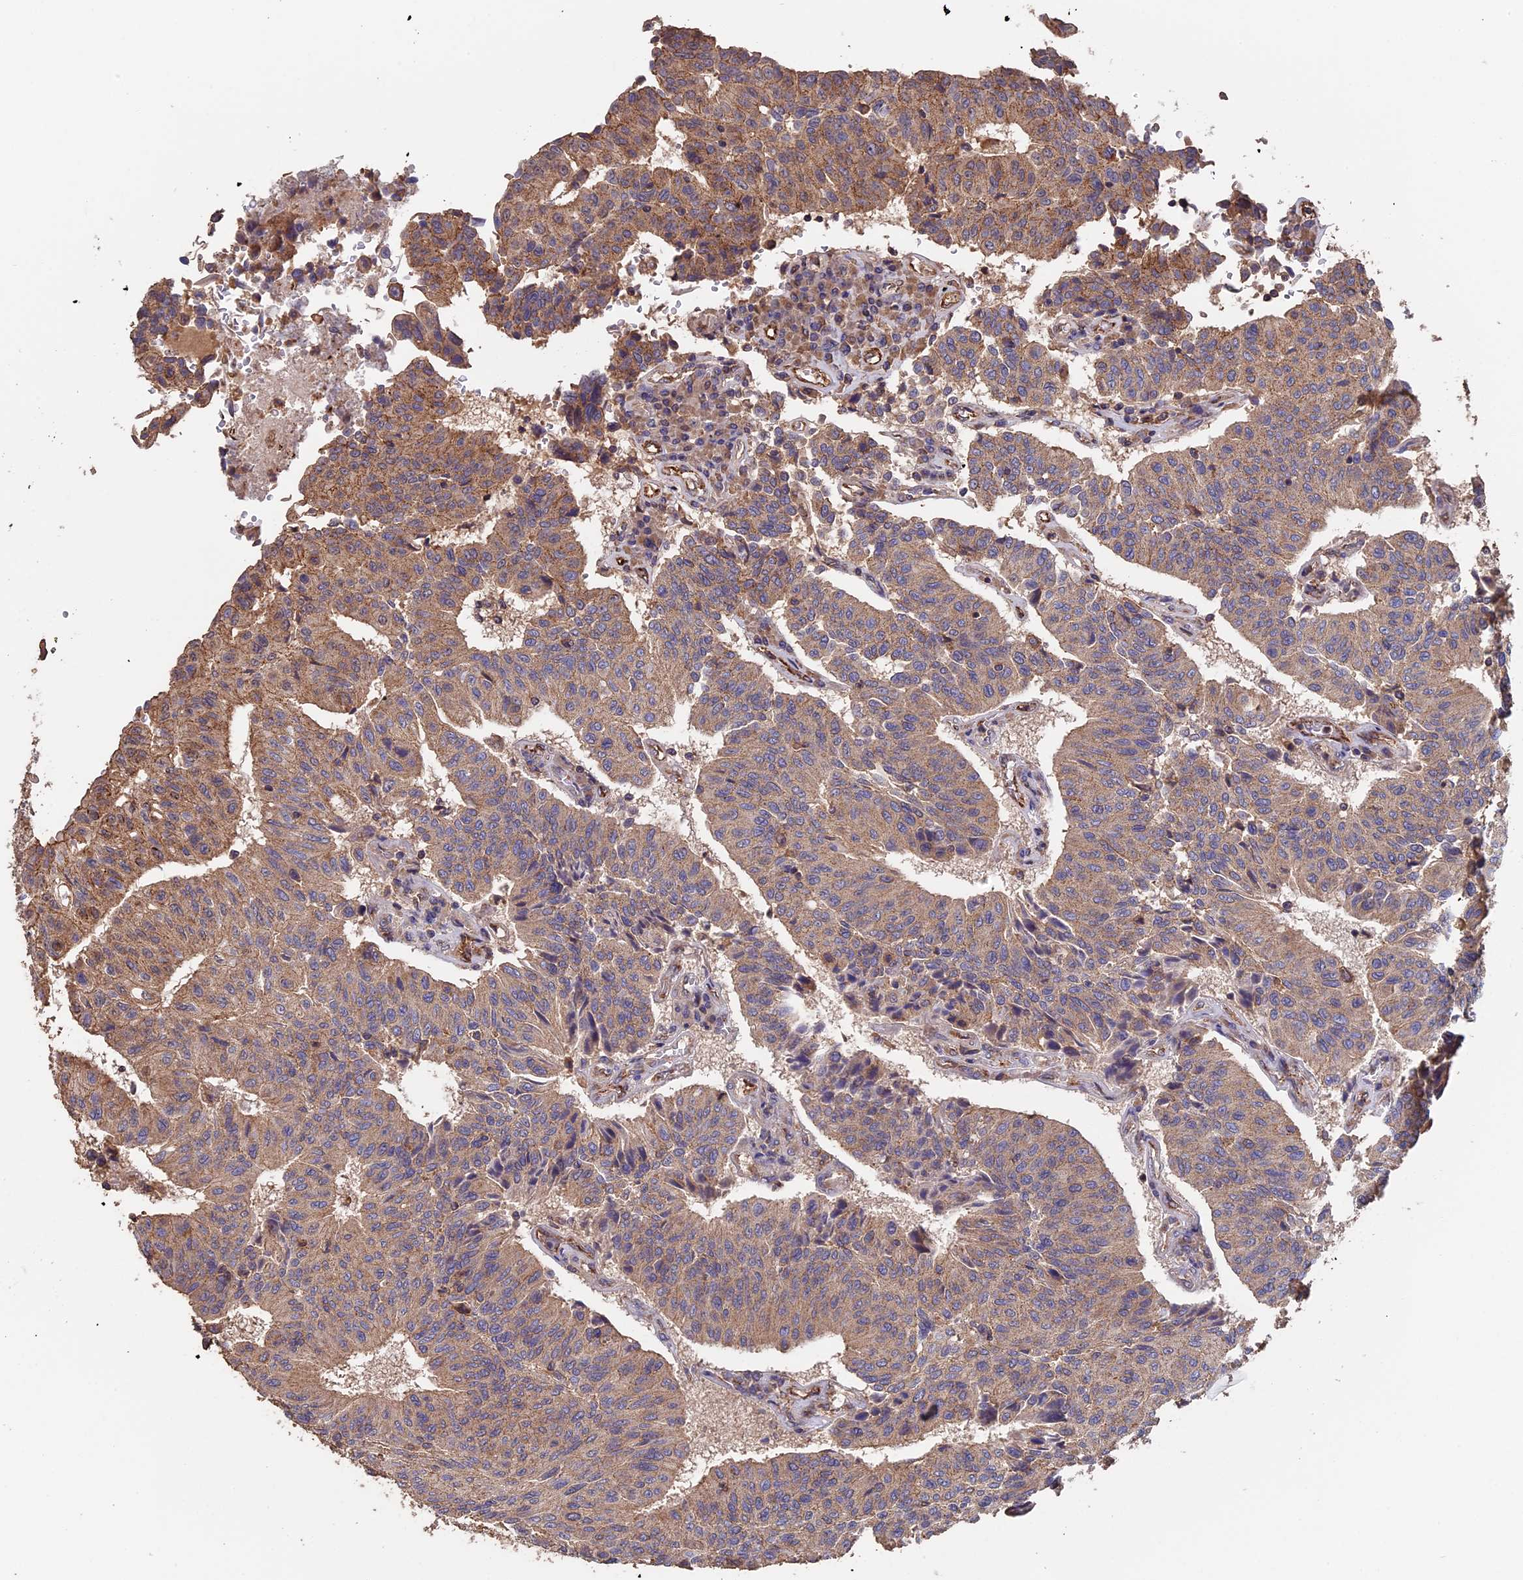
{"staining": {"intensity": "moderate", "quantity": "25%-75%", "location": "cytoplasmic/membranous"}, "tissue": "urothelial cancer", "cell_type": "Tumor cells", "image_type": "cancer", "snomed": [{"axis": "morphology", "description": "Urothelial carcinoma, High grade"}, {"axis": "topography", "description": "Urinary bladder"}], "caption": "Immunohistochemistry of human urothelial cancer demonstrates medium levels of moderate cytoplasmic/membranous positivity in approximately 25%-75% of tumor cells.", "gene": "PIGQ", "patient": {"sex": "male", "age": 66}}